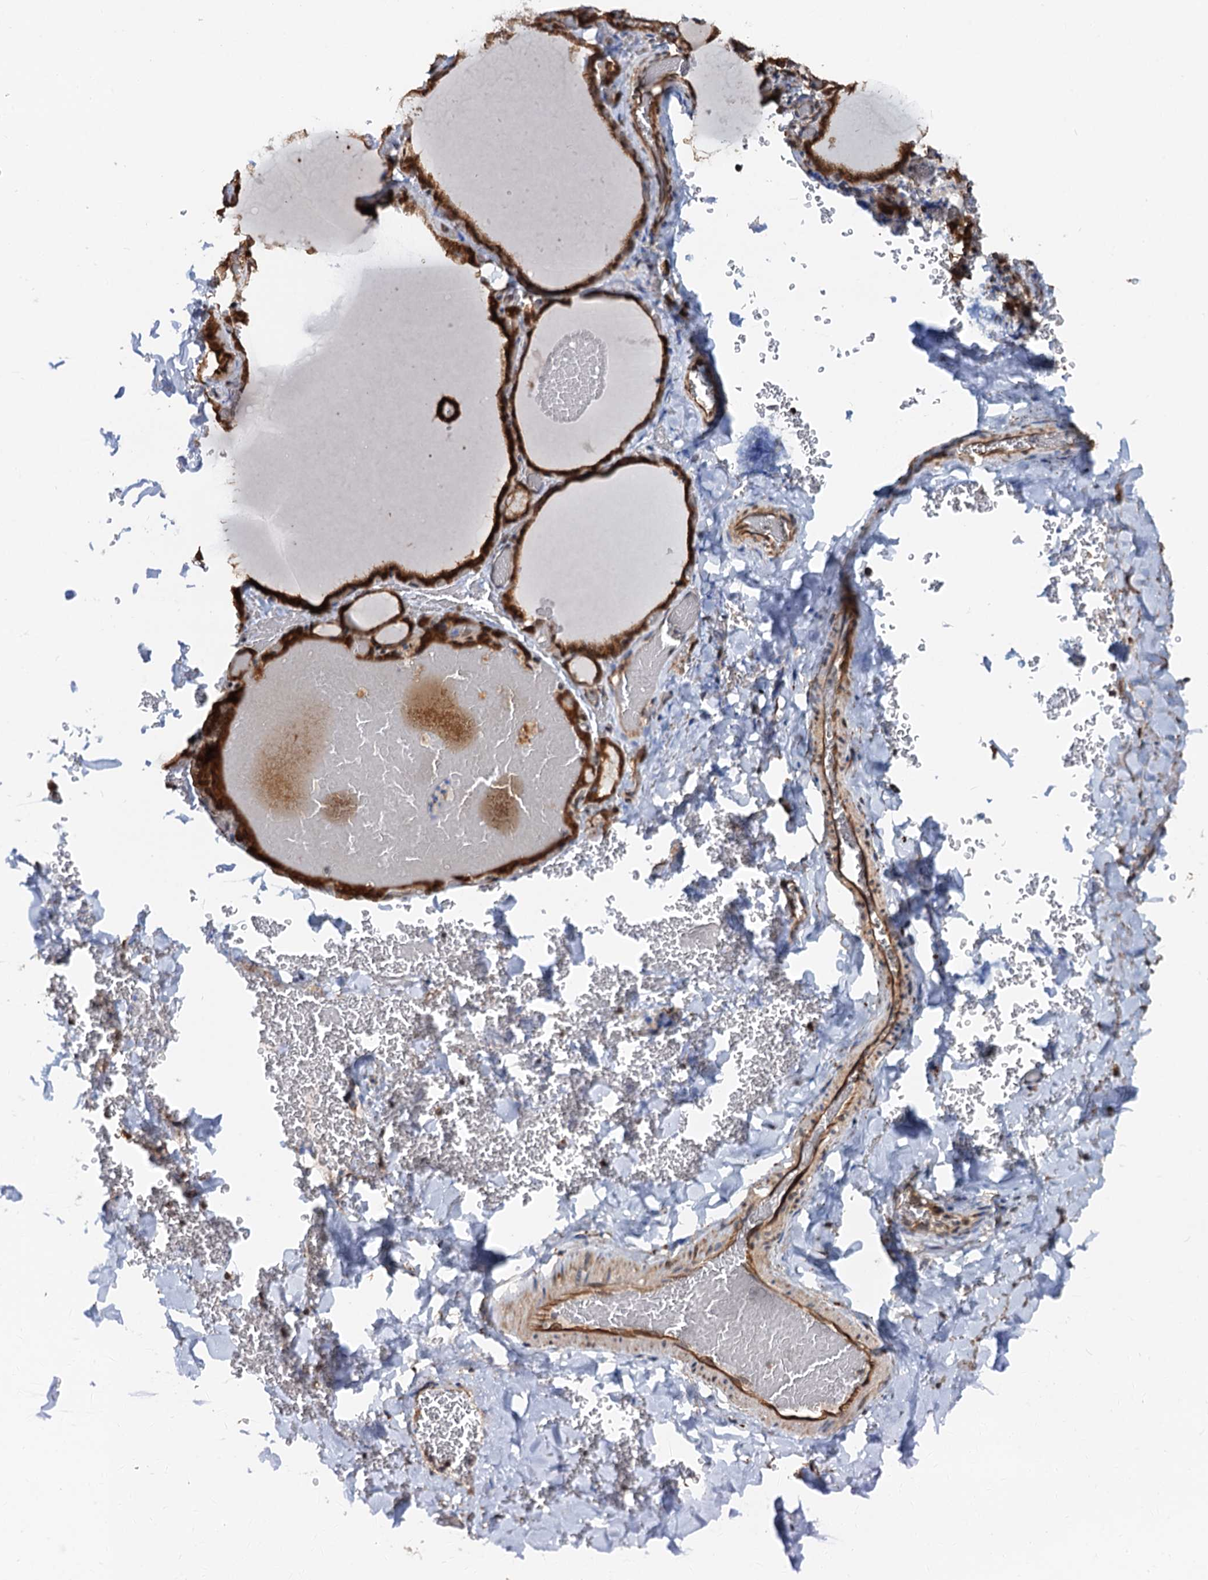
{"staining": {"intensity": "strong", "quantity": ">75%", "location": "cytoplasmic/membranous,nuclear"}, "tissue": "thyroid gland", "cell_type": "Glandular cells", "image_type": "normal", "snomed": [{"axis": "morphology", "description": "Normal tissue, NOS"}, {"axis": "topography", "description": "Thyroid gland"}], "caption": "Immunohistochemical staining of normal thyroid gland demonstrates high levels of strong cytoplasmic/membranous,nuclear positivity in approximately >75% of glandular cells.", "gene": "CFDP1", "patient": {"sex": "female", "age": 39}}